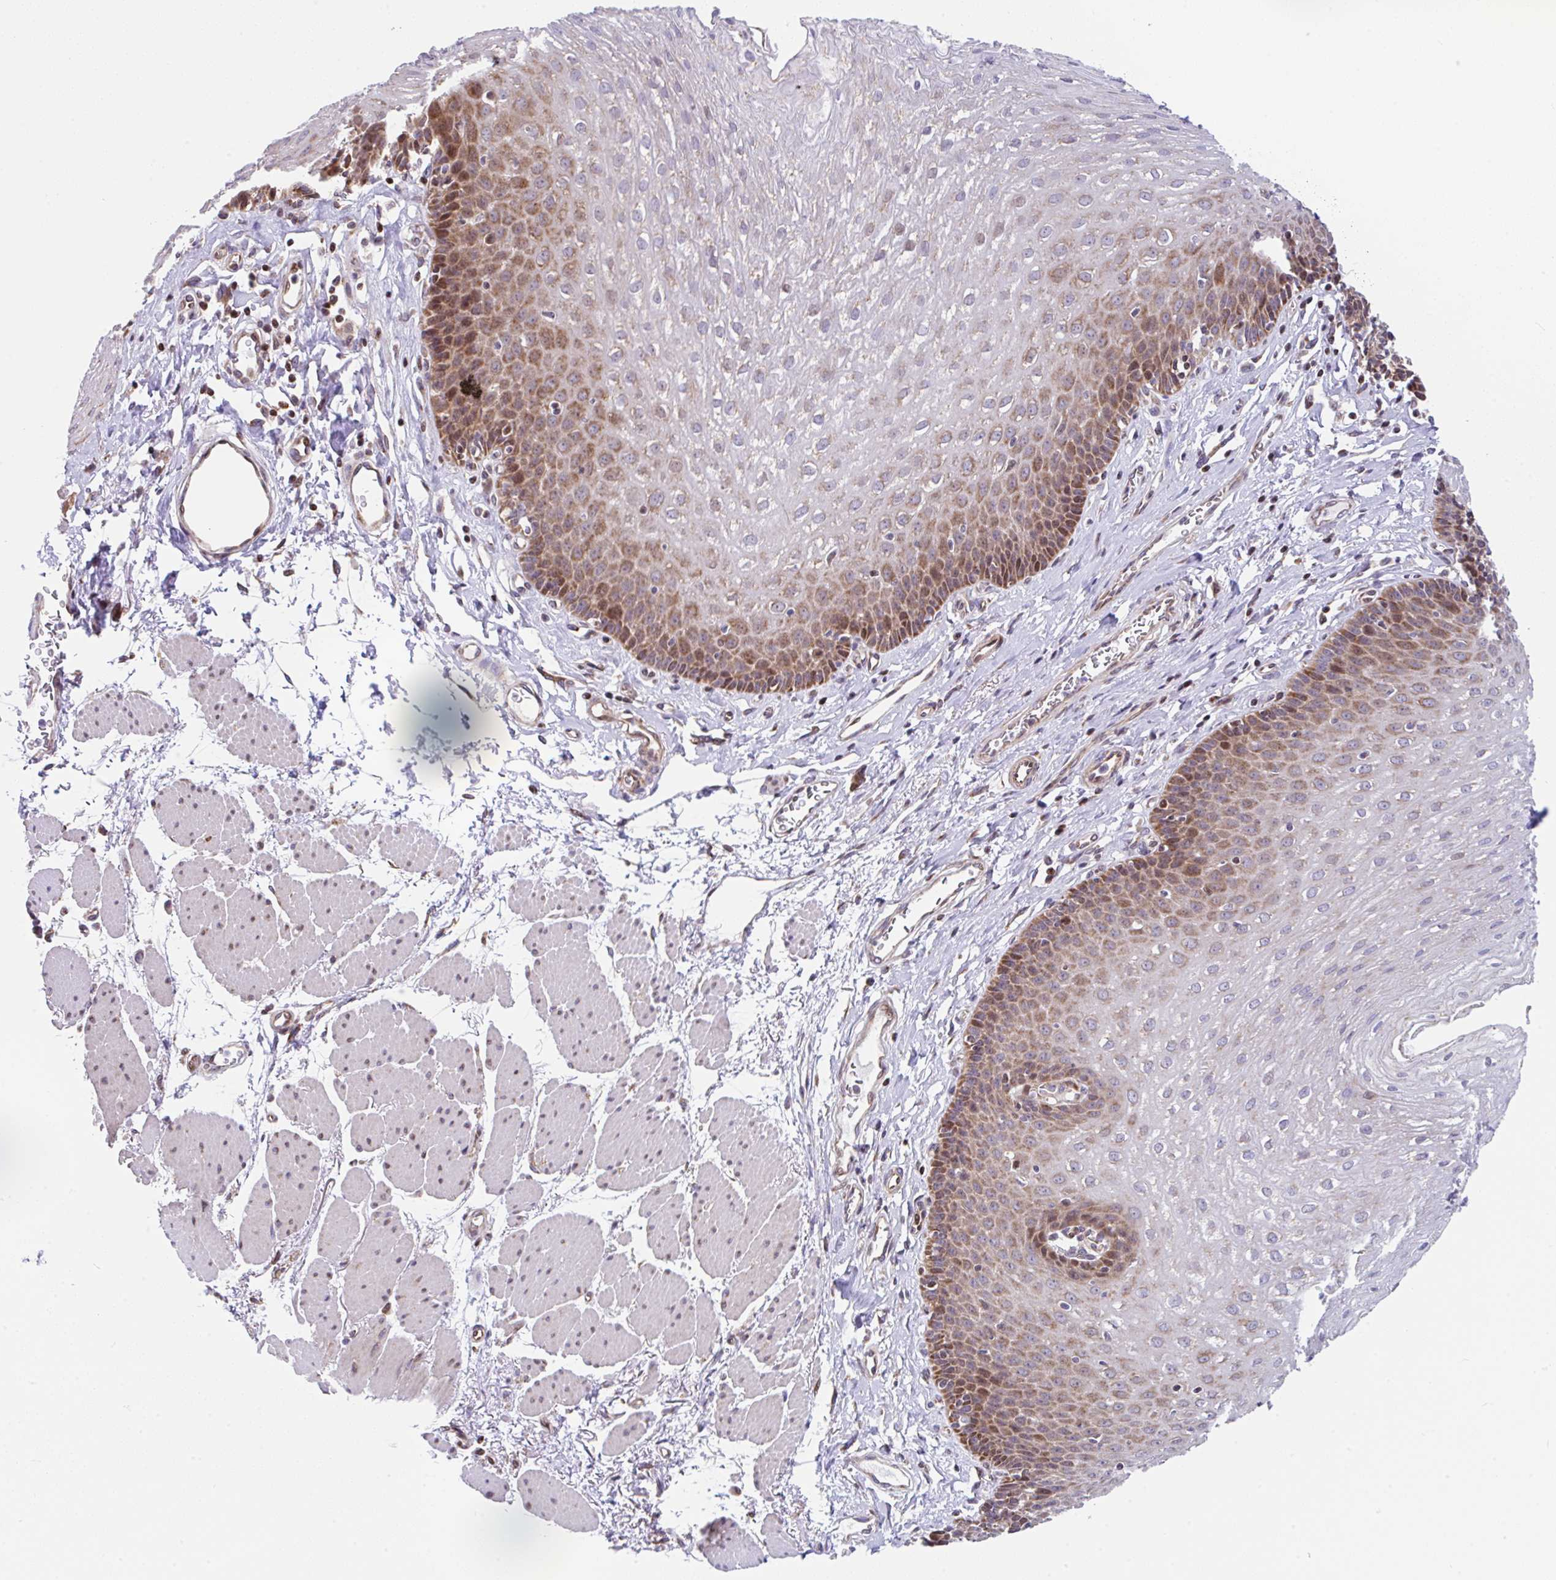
{"staining": {"intensity": "moderate", "quantity": "25%-75%", "location": "cytoplasmic/membranous"}, "tissue": "esophagus", "cell_type": "Squamous epithelial cells", "image_type": "normal", "snomed": [{"axis": "morphology", "description": "Normal tissue, NOS"}, {"axis": "topography", "description": "Esophagus"}], "caption": "A high-resolution histopathology image shows IHC staining of normal esophagus, which shows moderate cytoplasmic/membranous staining in about 25%-75% of squamous epithelial cells. The staining was performed using DAB, with brown indicating positive protein expression. Nuclei are stained blue with hematoxylin.", "gene": "FIGNL1", "patient": {"sex": "female", "age": 81}}